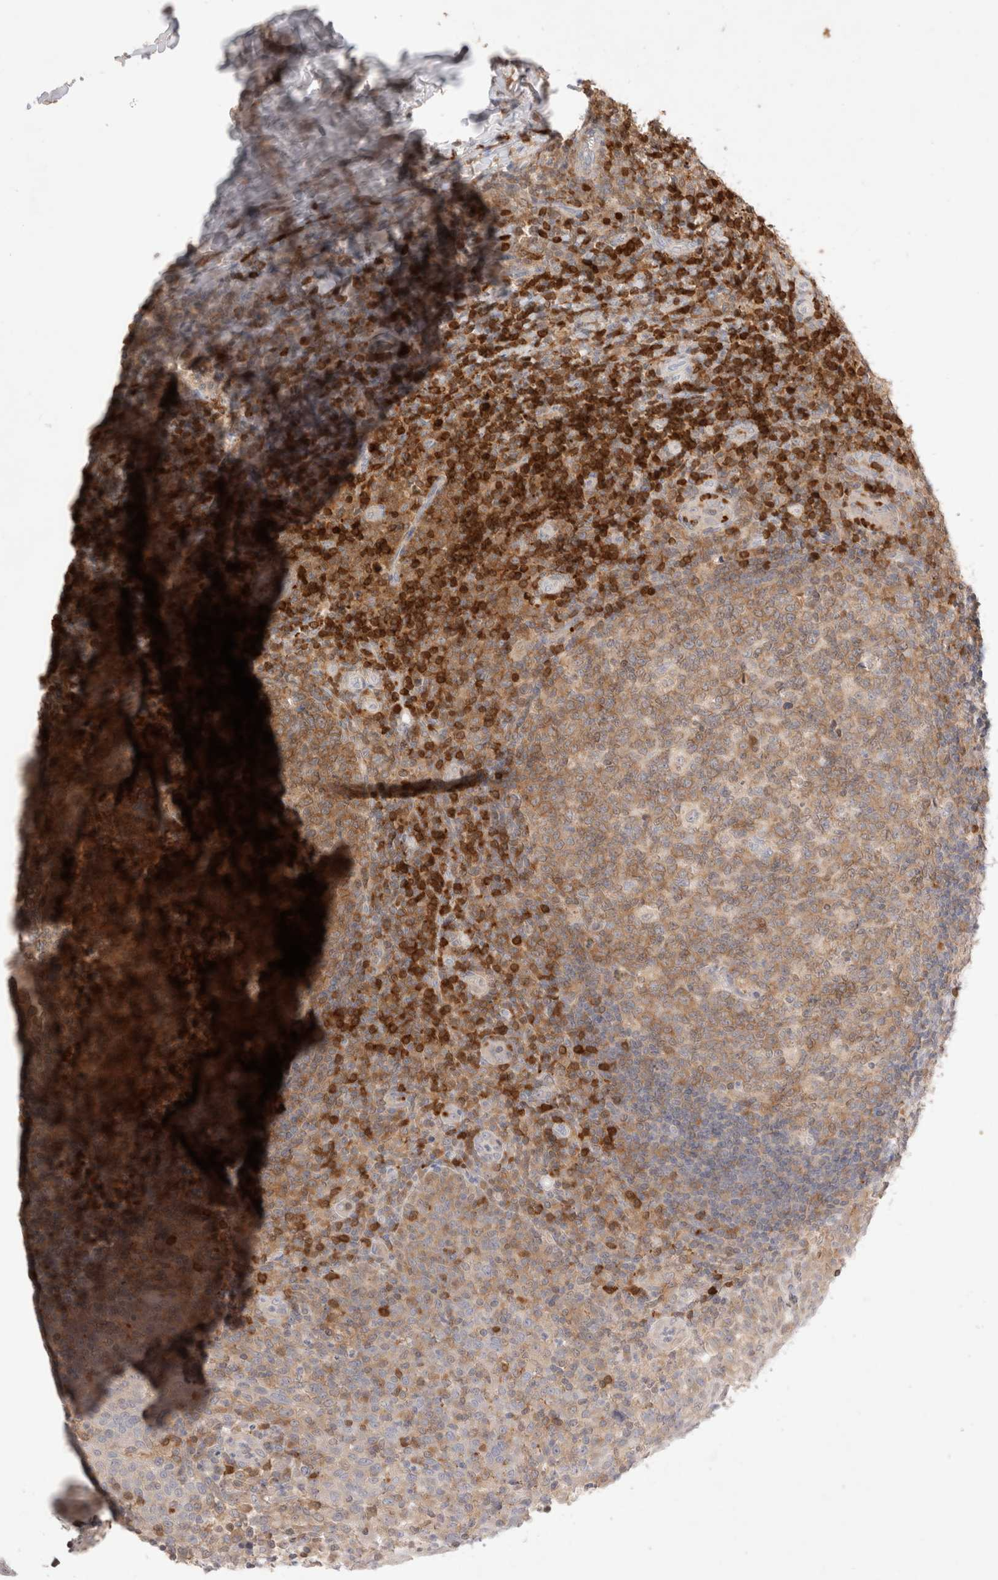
{"staining": {"intensity": "moderate", "quantity": "25%-75%", "location": "cytoplasmic/membranous"}, "tissue": "tonsil", "cell_type": "Germinal center cells", "image_type": "normal", "snomed": [{"axis": "morphology", "description": "Normal tissue, NOS"}, {"axis": "topography", "description": "Tonsil"}], "caption": "Immunohistochemistry (DAB) staining of normal human tonsil shows moderate cytoplasmic/membranous protein expression in approximately 25%-75% of germinal center cells.", "gene": "STARD10", "patient": {"sex": "female", "age": 19}}